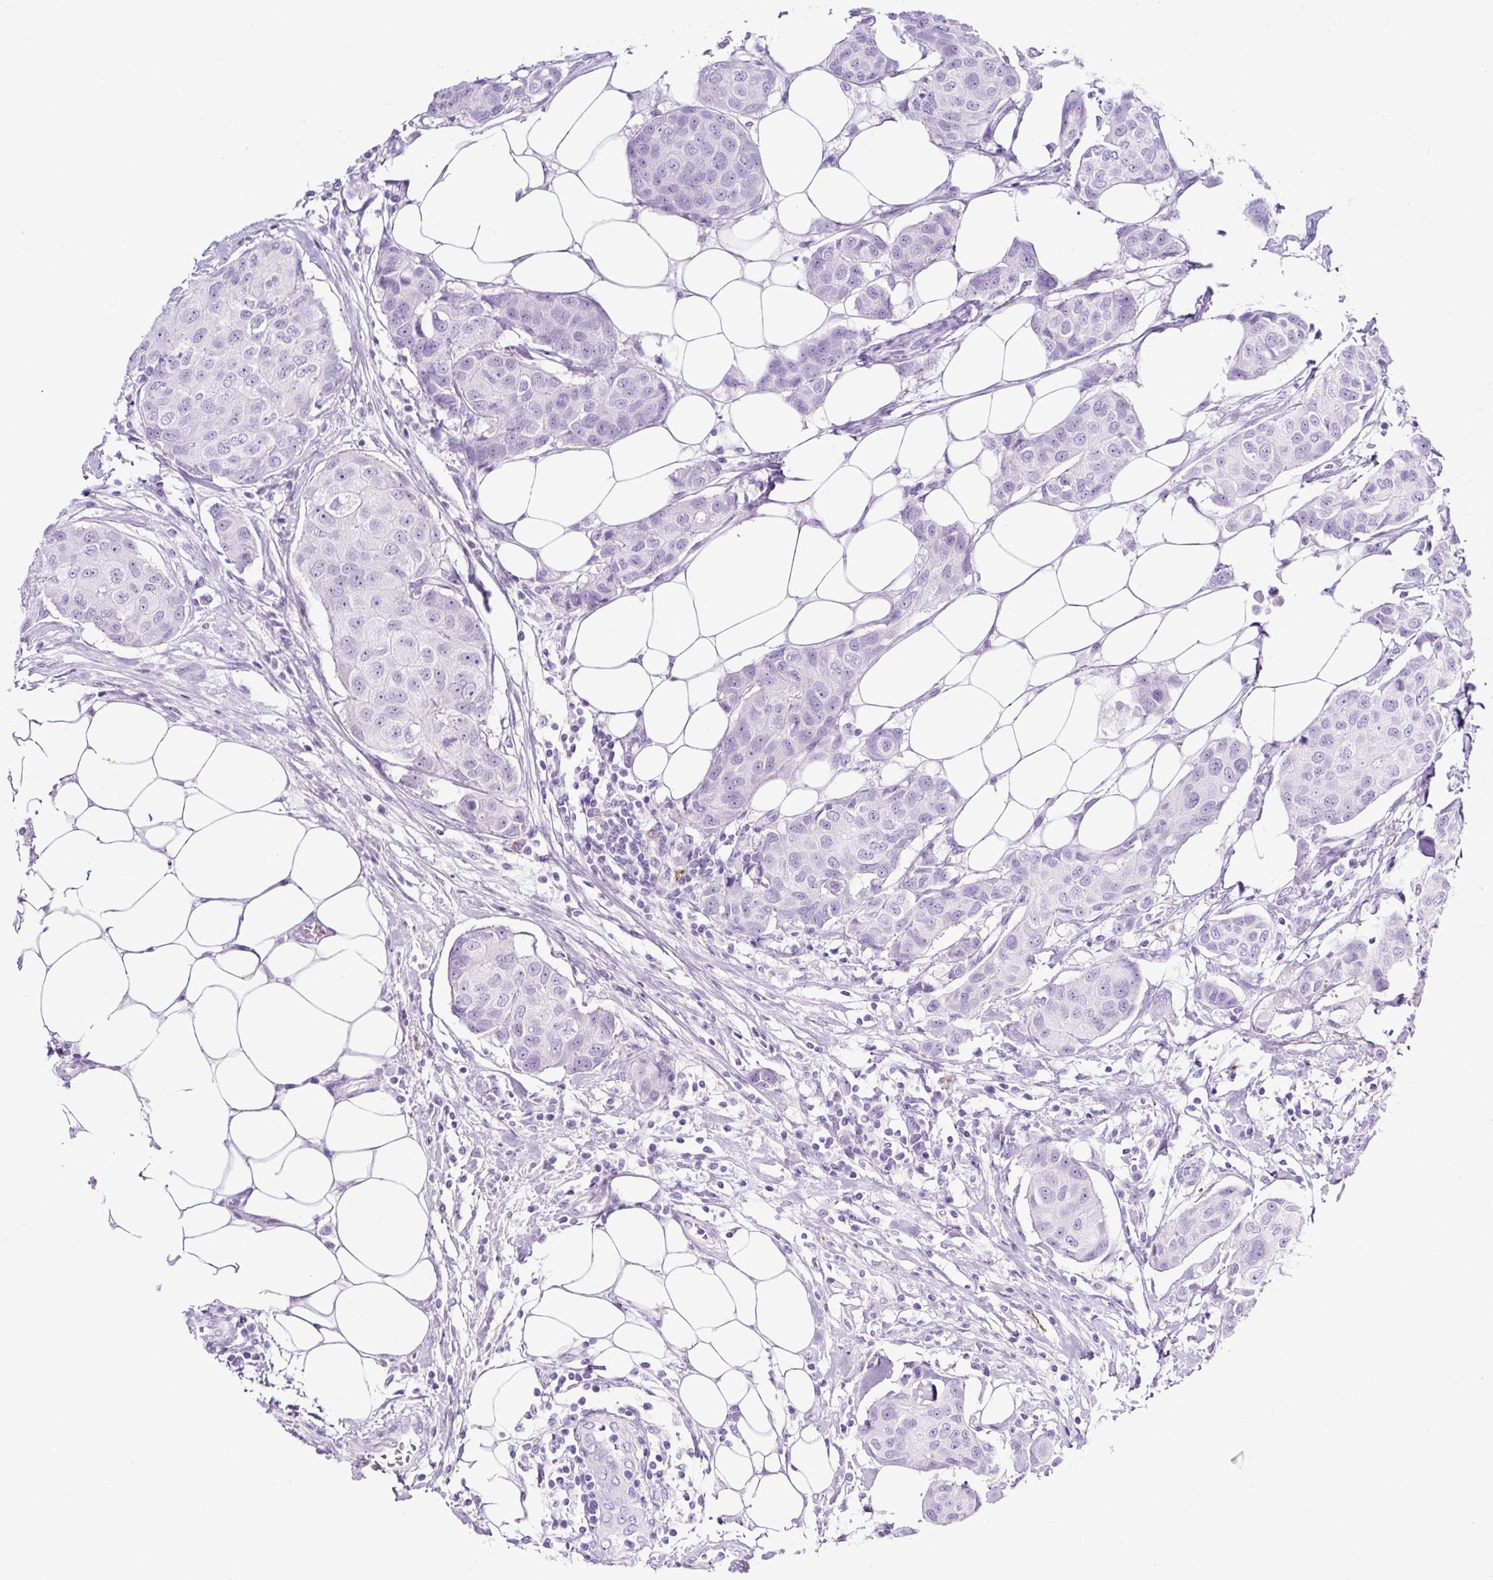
{"staining": {"intensity": "negative", "quantity": "none", "location": "none"}, "tissue": "breast cancer", "cell_type": "Tumor cells", "image_type": "cancer", "snomed": [{"axis": "morphology", "description": "Duct carcinoma"}, {"axis": "topography", "description": "Breast"}, {"axis": "topography", "description": "Lymph node"}], "caption": "Immunohistochemical staining of breast cancer (invasive ductal carcinoma) displays no significant positivity in tumor cells.", "gene": "TMEM200B", "patient": {"sex": "female", "age": 80}}